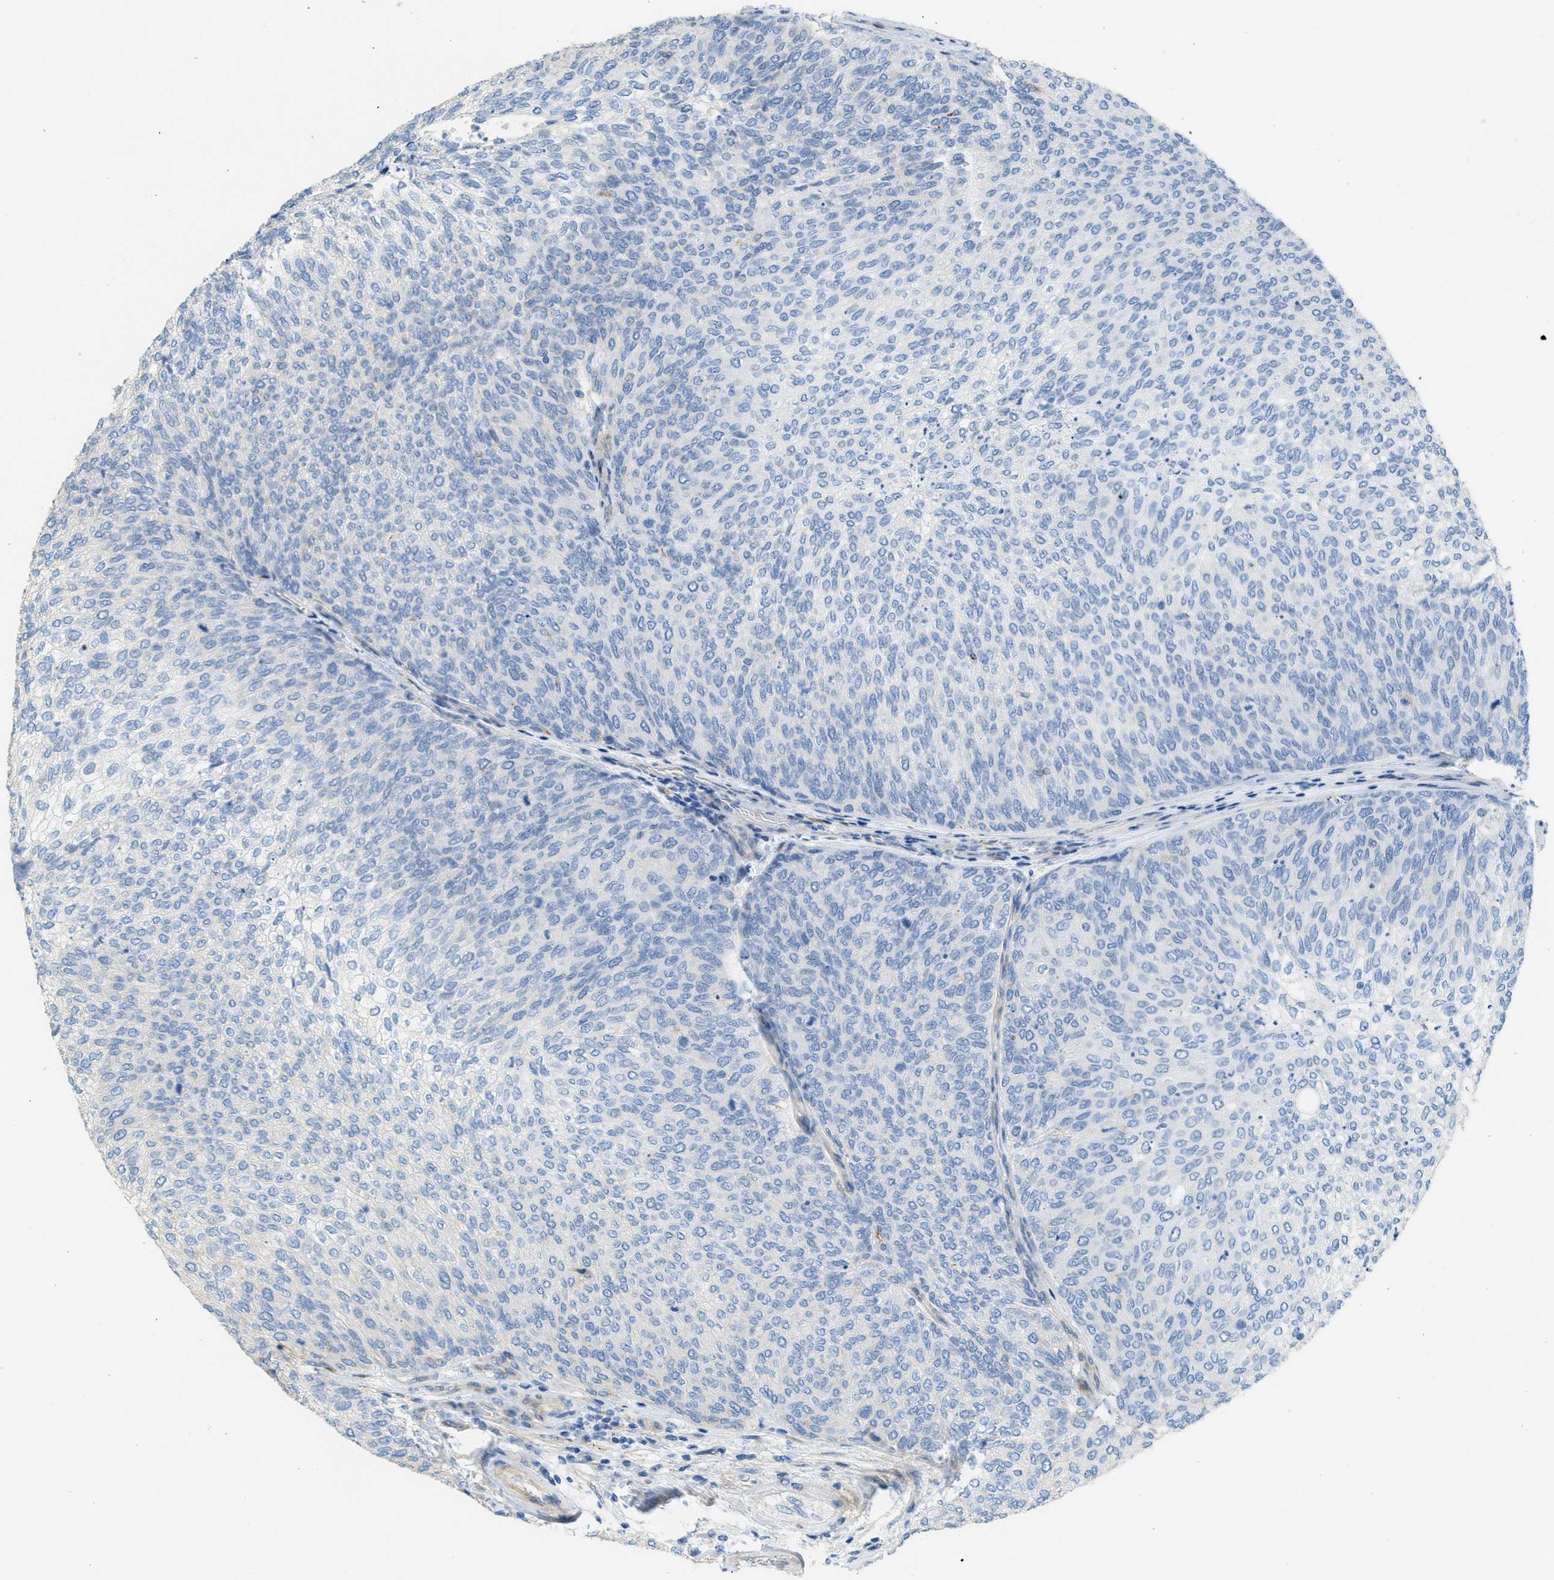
{"staining": {"intensity": "negative", "quantity": "none", "location": "none"}, "tissue": "urothelial cancer", "cell_type": "Tumor cells", "image_type": "cancer", "snomed": [{"axis": "morphology", "description": "Urothelial carcinoma, Low grade"}, {"axis": "topography", "description": "Urinary bladder"}], "caption": "The histopathology image demonstrates no significant staining in tumor cells of low-grade urothelial carcinoma. Brightfield microscopy of IHC stained with DAB (3,3'-diaminobenzidine) (brown) and hematoxylin (blue), captured at high magnification.", "gene": "ADCY5", "patient": {"sex": "female", "age": 79}}